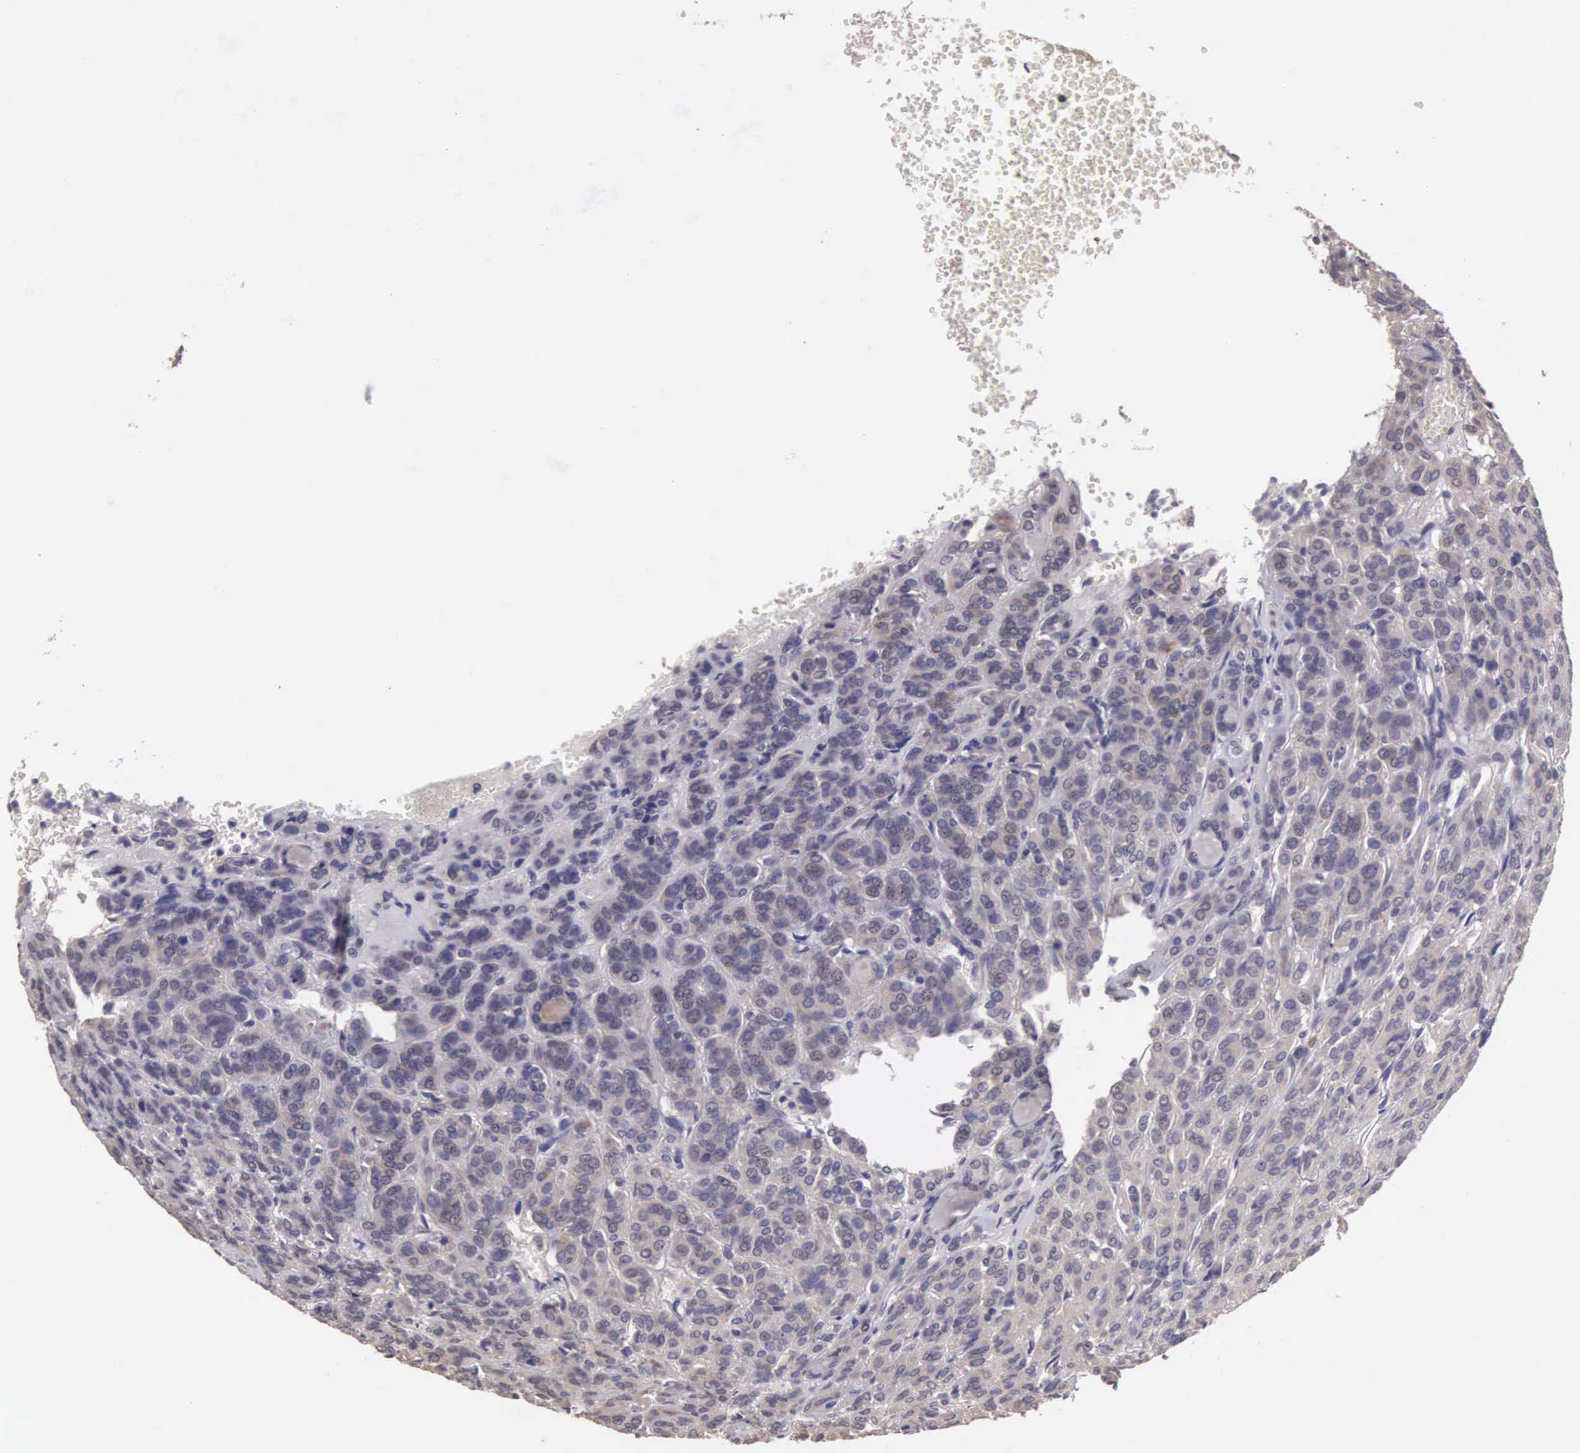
{"staining": {"intensity": "weak", "quantity": "25%-75%", "location": "cytoplasmic/membranous"}, "tissue": "thyroid cancer", "cell_type": "Tumor cells", "image_type": "cancer", "snomed": [{"axis": "morphology", "description": "Follicular adenoma carcinoma, NOS"}, {"axis": "topography", "description": "Thyroid gland"}], "caption": "Thyroid cancer (follicular adenoma carcinoma) stained for a protein displays weak cytoplasmic/membranous positivity in tumor cells.", "gene": "CDC45", "patient": {"sex": "female", "age": 71}}